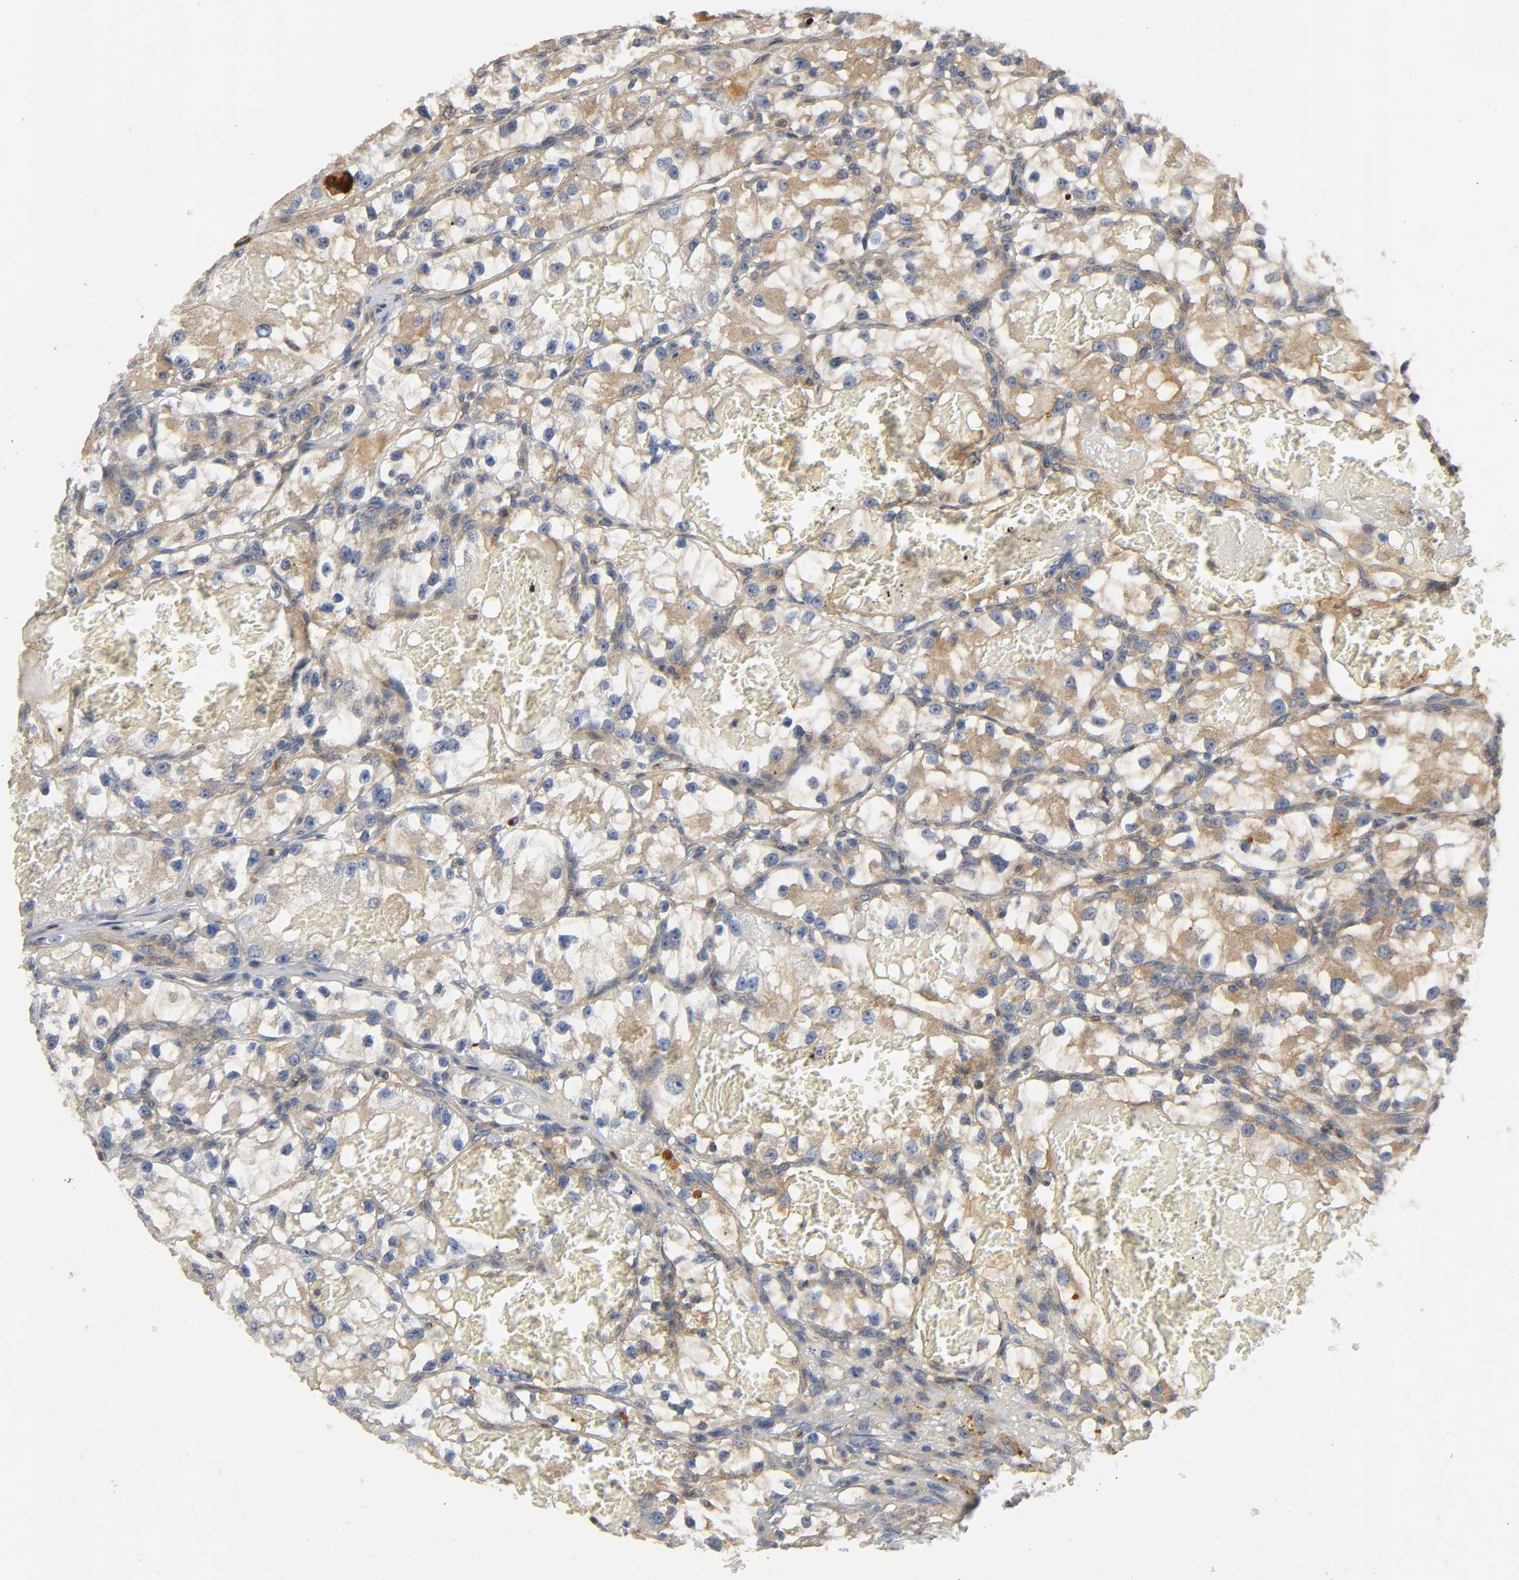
{"staining": {"intensity": "moderate", "quantity": ">75%", "location": "cytoplasmic/membranous"}, "tissue": "renal cancer", "cell_type": "Tumor cells", "image_type": "cancer", "snomed": [{"axis": "morphology", "description": "Adenocarcinoma, NOS"}, {"axis": "topography", "description": "Kidney"}], "caption": "Immunohistochemistry of adenocarcinoma (renal) exhibits medium levels of moderate cytoplasmic/membranous positivity in approximately >75% of tumor cells.", "gene": "IKBKB", "patient": {"sex": "female", "age": 57}}